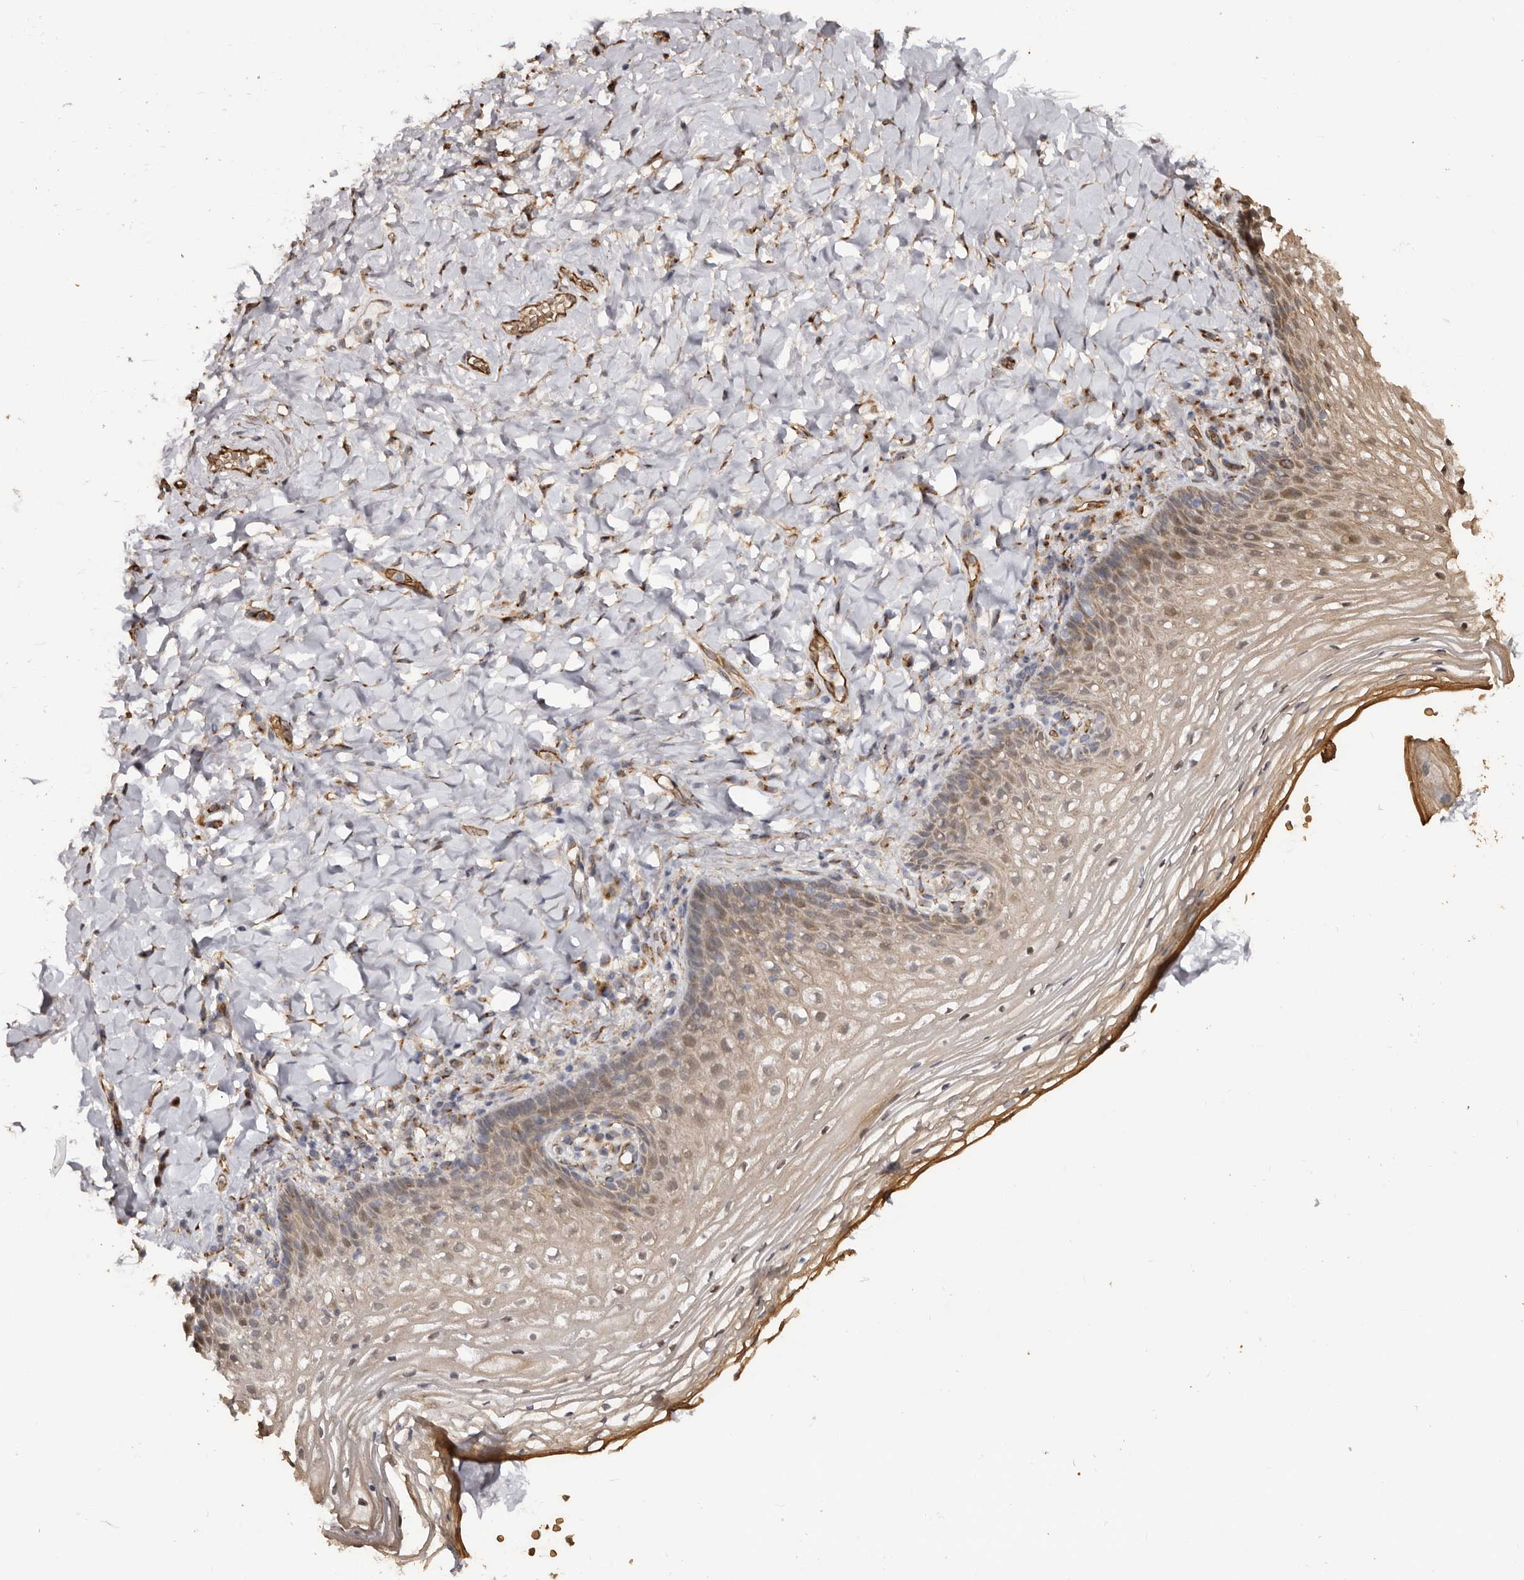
{"staining": {"intensity": "moderate", "quantity": ">75%", "location": "cytoplasmic/membranous,nuclear"}, "tissue": "vagina", "cell_type": "Squamous epithelial cells", "image_type": "normal", "snomed": [{"axis": "morphology", "description": "Normal tissue, NOS"}, {"axis": "topography", "description": "Vagina"}], "caption": "Moderate cytoplasmic/membranous,nuclear positivity is appreciated in about >75% of squamous epithelial cells in benign vagina.", "gene": "ENTREP1", "patient": {"sex": "female", "age": 60}}